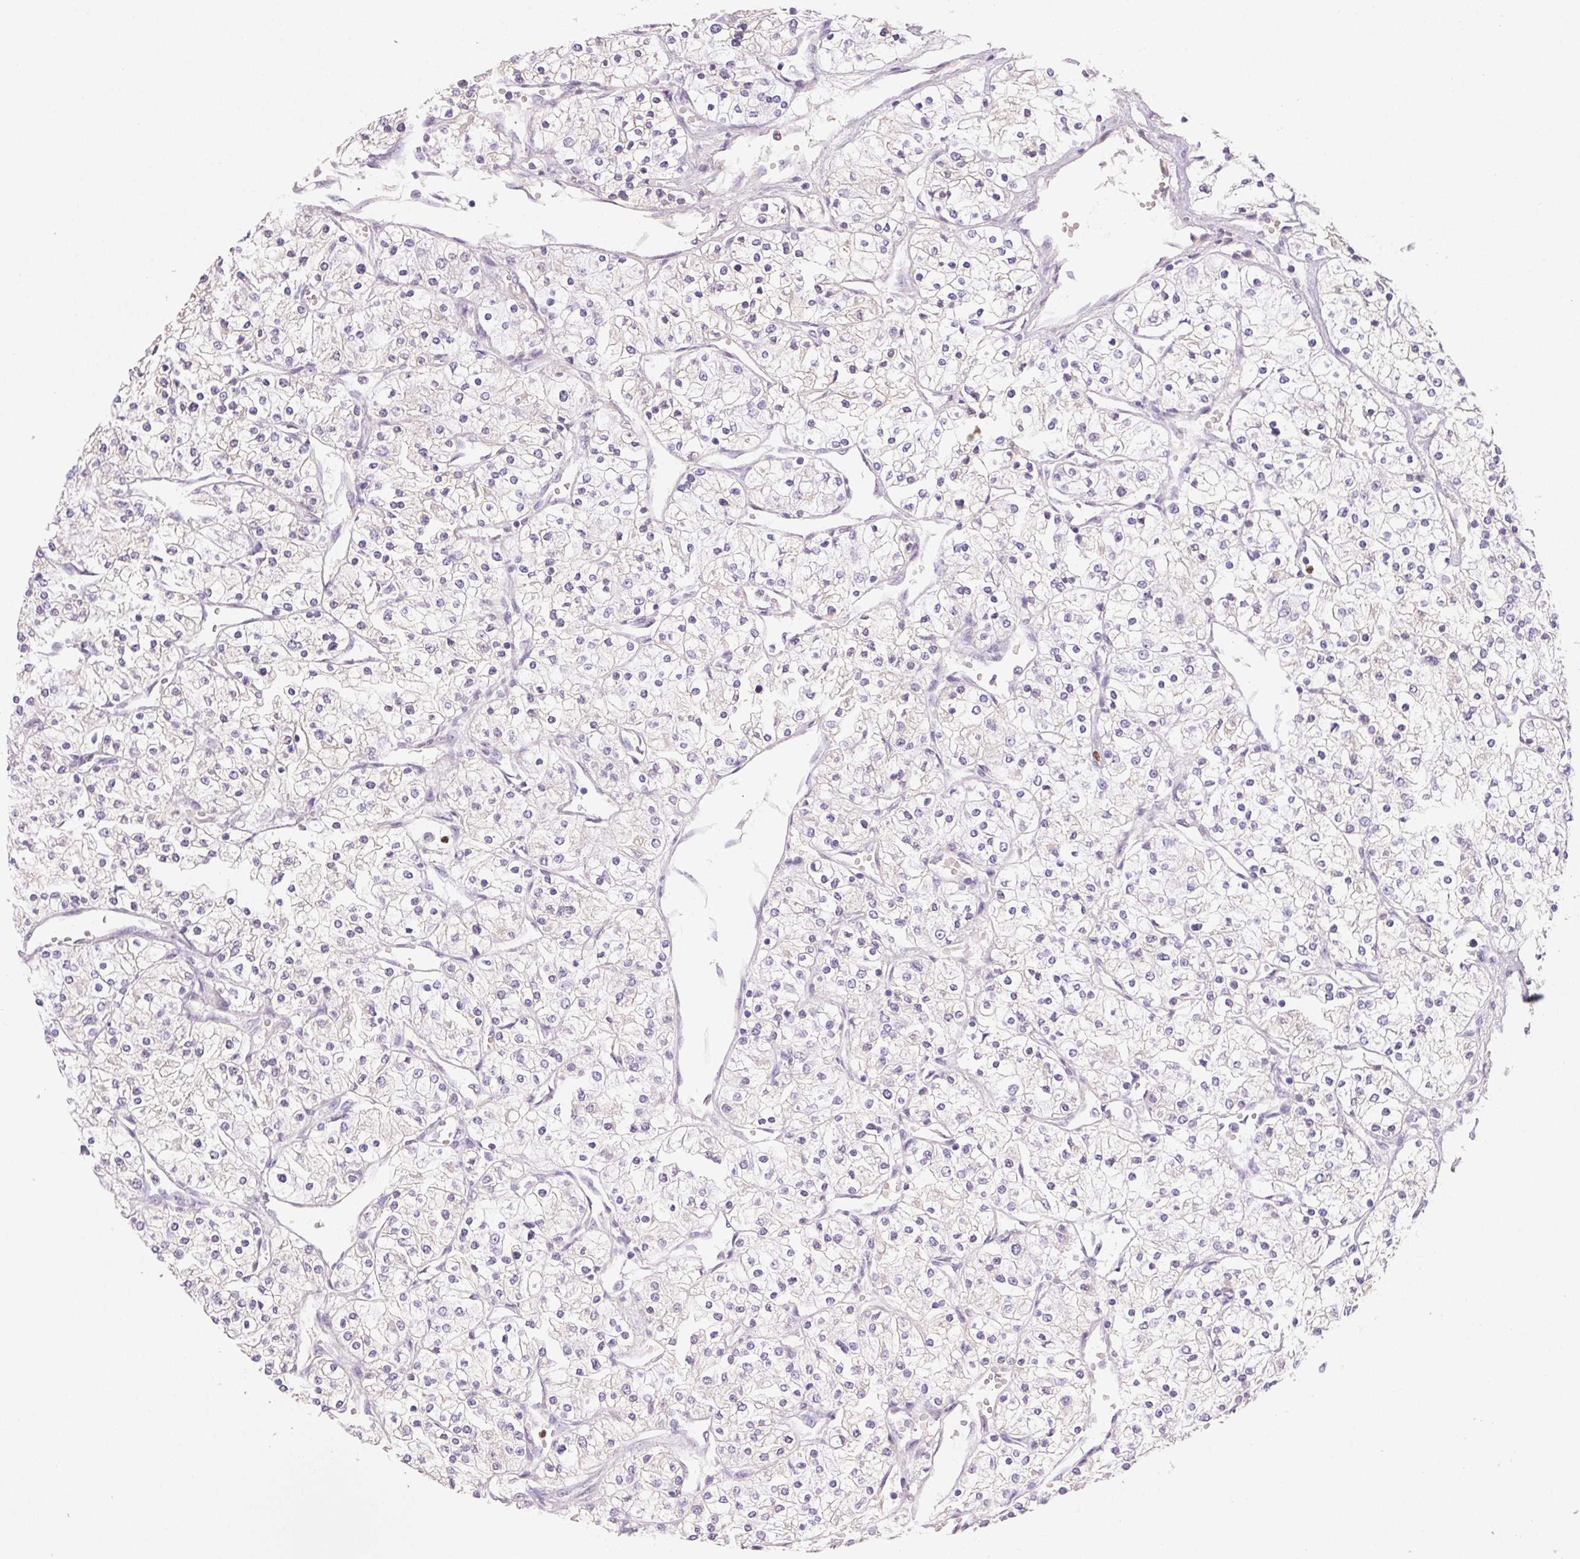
{"staining": {"intensity": "negative", "quantity": "none", "location": "none"}, "tissue": "renal cancer", "cell_type": "Tumor cells", "image_type": "cancer", "snomed": [{"axis": "morphology", "description": "Adenocarcinoma, NOS"}, {"axis": "topography", "description": "Kidney"}], "caption": "Human renal adenocarcinoma stained for a protein using IHC displays no expression in tumor cells.", "gene": "PADI4", "patient": {"sex": "male", "age": 80}}